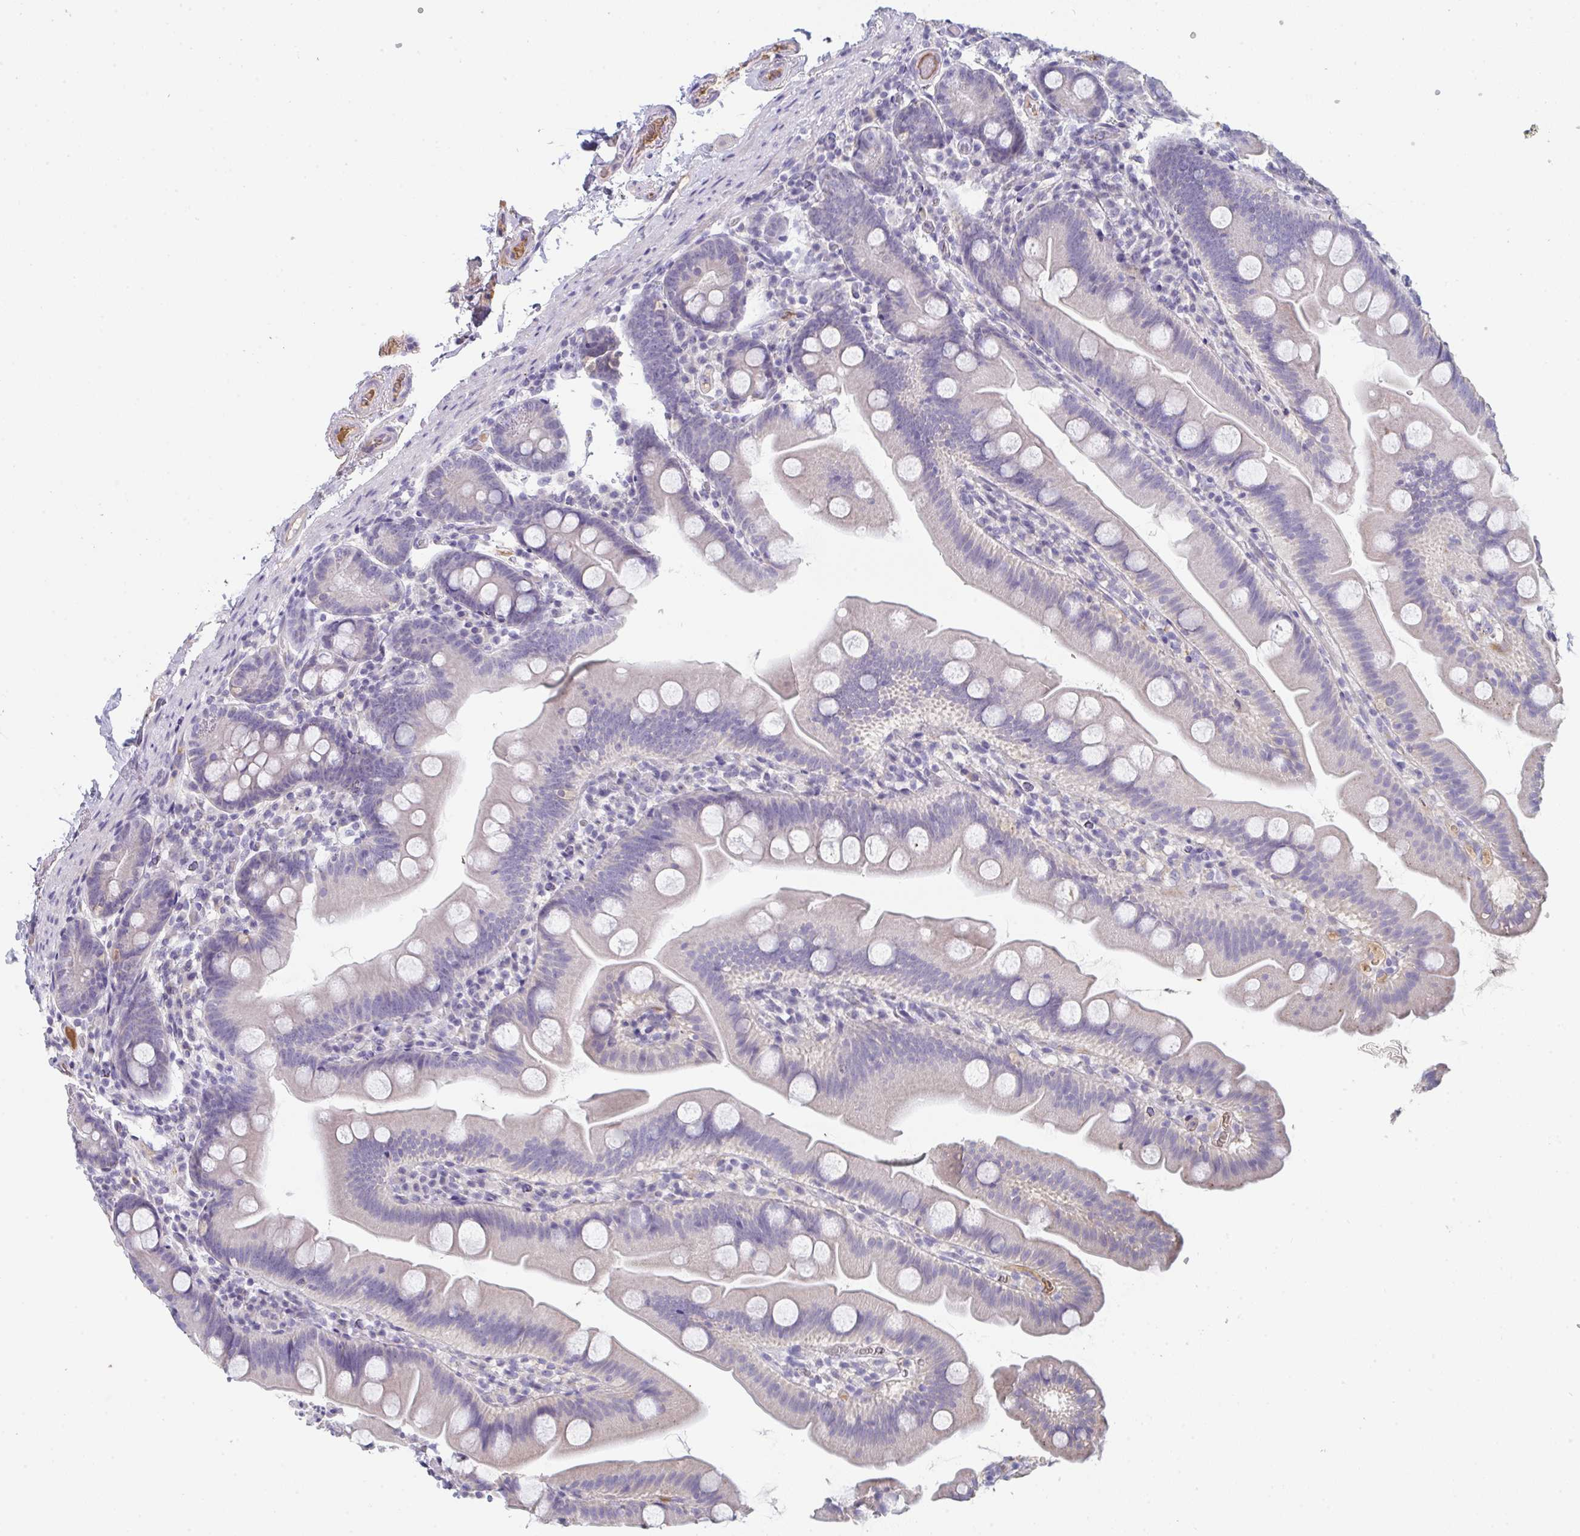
{"staining": {"intensity": "negative", "quantity": "none", "location": "none"}, "tissue": "small intestine", "cell_type": "Glandular cells", "image_type": "normal", "snomed": [{"axis": "morphology", "description": "Normal tissue, NOS"}, {"axis": "topography", "description": "Small intestine"}], "caption": "IHC photomicrograph of unremarkable human small intestine stained for a protein (brown), which reveals no expression in glandular cells.", "gene": "HGFAC", "patient": {"sex": "female", "age": 68}}